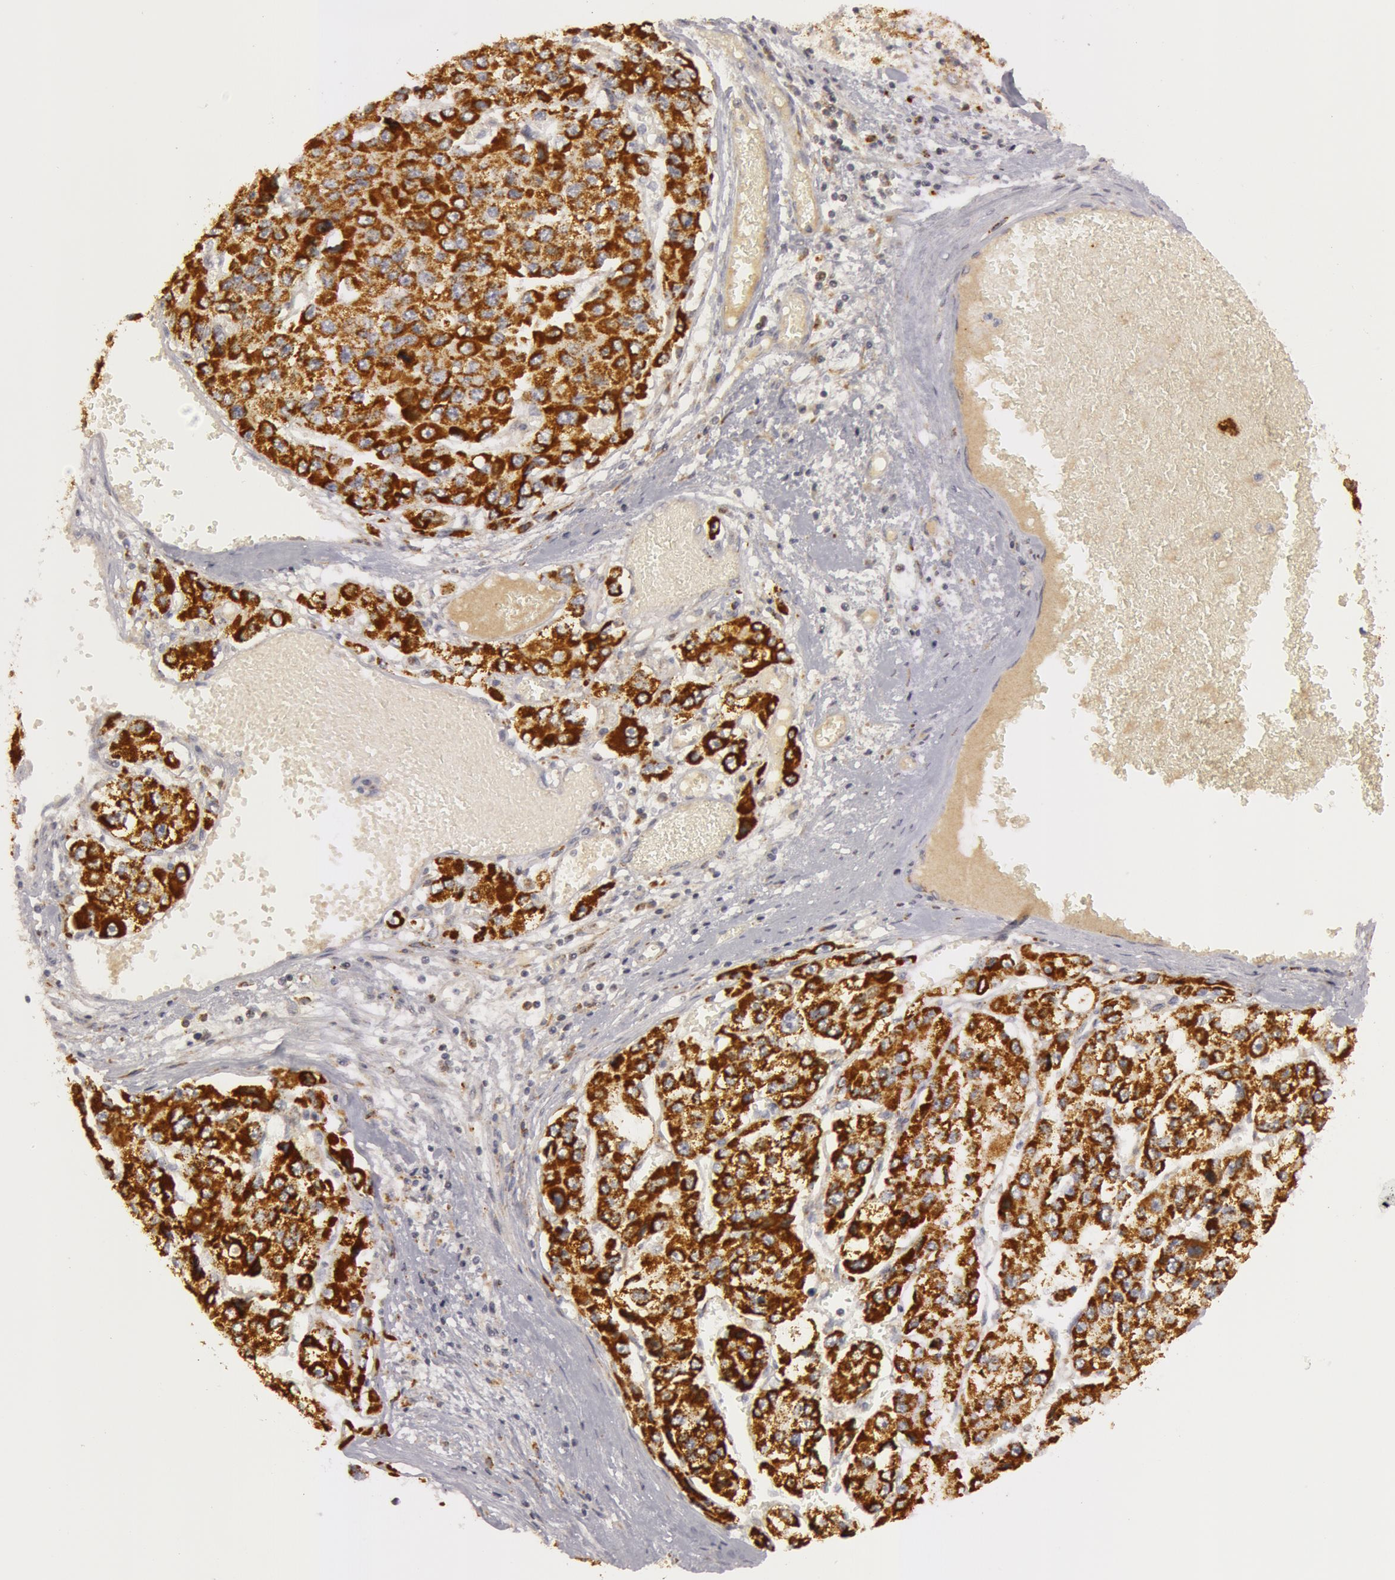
{"staining": {"intensity": "strong", "quantity": ">75%", "location": "cytoplasmic/membranous"}, "tissue": "liver cancer", "cell_type": "Tumor cells", "image_type": "cancer", "snomed": [{"axis": "morphology", "description": "Carcinoma, Hepatocellular, NOS"}, {"axis": "topography", "description": "Liver"}], "caption": "Immunohistochemical staining of hepatocellular carcinoma (liver) reveals strong cytoplasmic/membranous protein staining in about >75% of tumor cells.", "gene": "C7", "patient": {"sex": "female", "age": 66}}